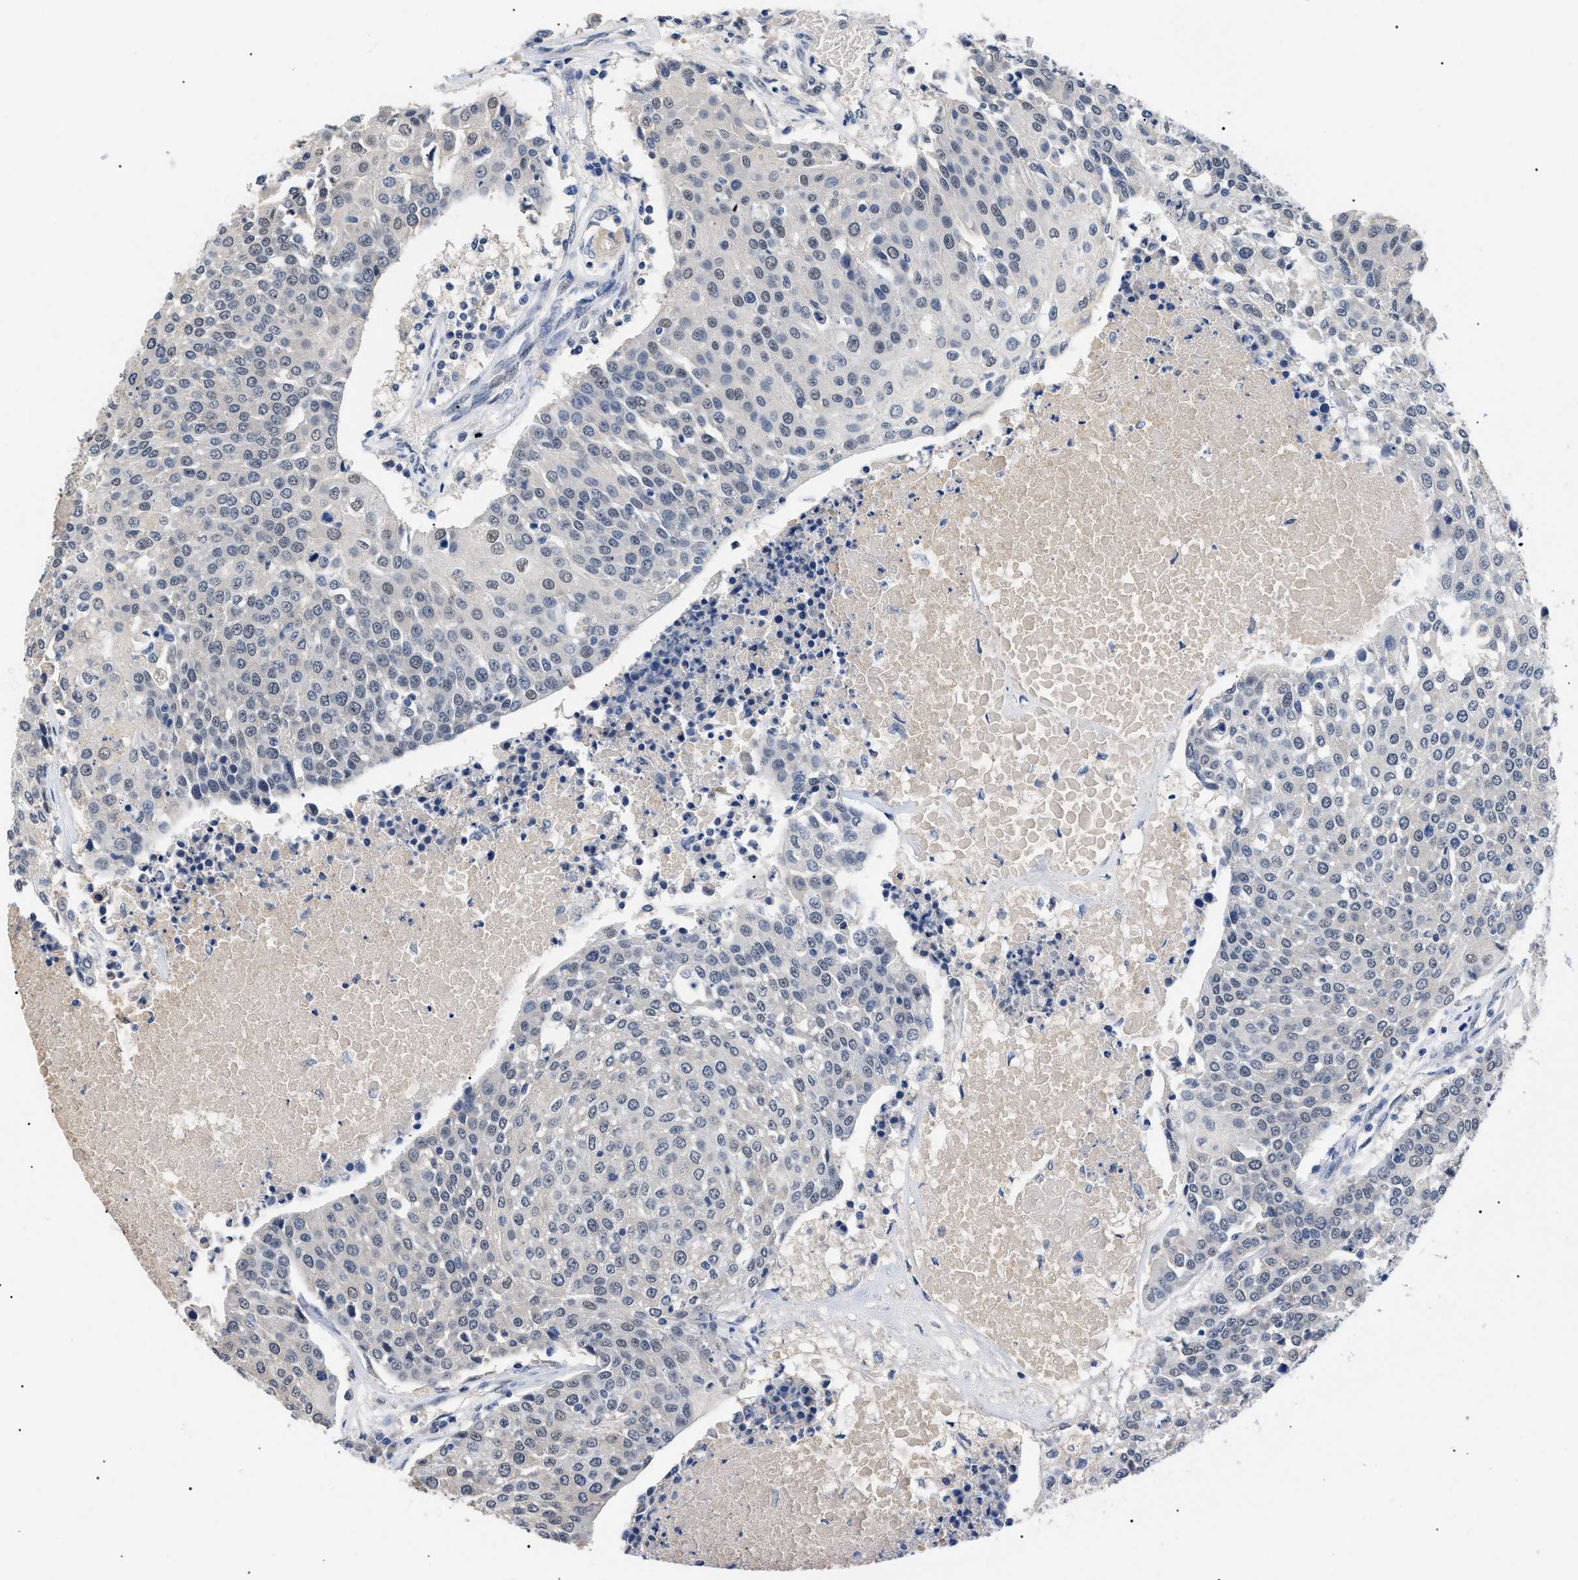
{"staining": {"intensity": "negative", "quantity": "none", "location": "none"}, "tissue": "urothelial cancer", "cell_type": "Tumor cells", "image_type": "cancer", "snomed": [{"axis": "morphology", "description": "Urothelial carcinoma, High grade"}, {"axis": "topography", "description": "Urinary bladder"}], "caption": "Urothelial cancer was stained to show a protein in brown. There is no significant staining in tumor cells.", "gene": "PRRT2", "patient": {"sex": "female", "age": 85}}